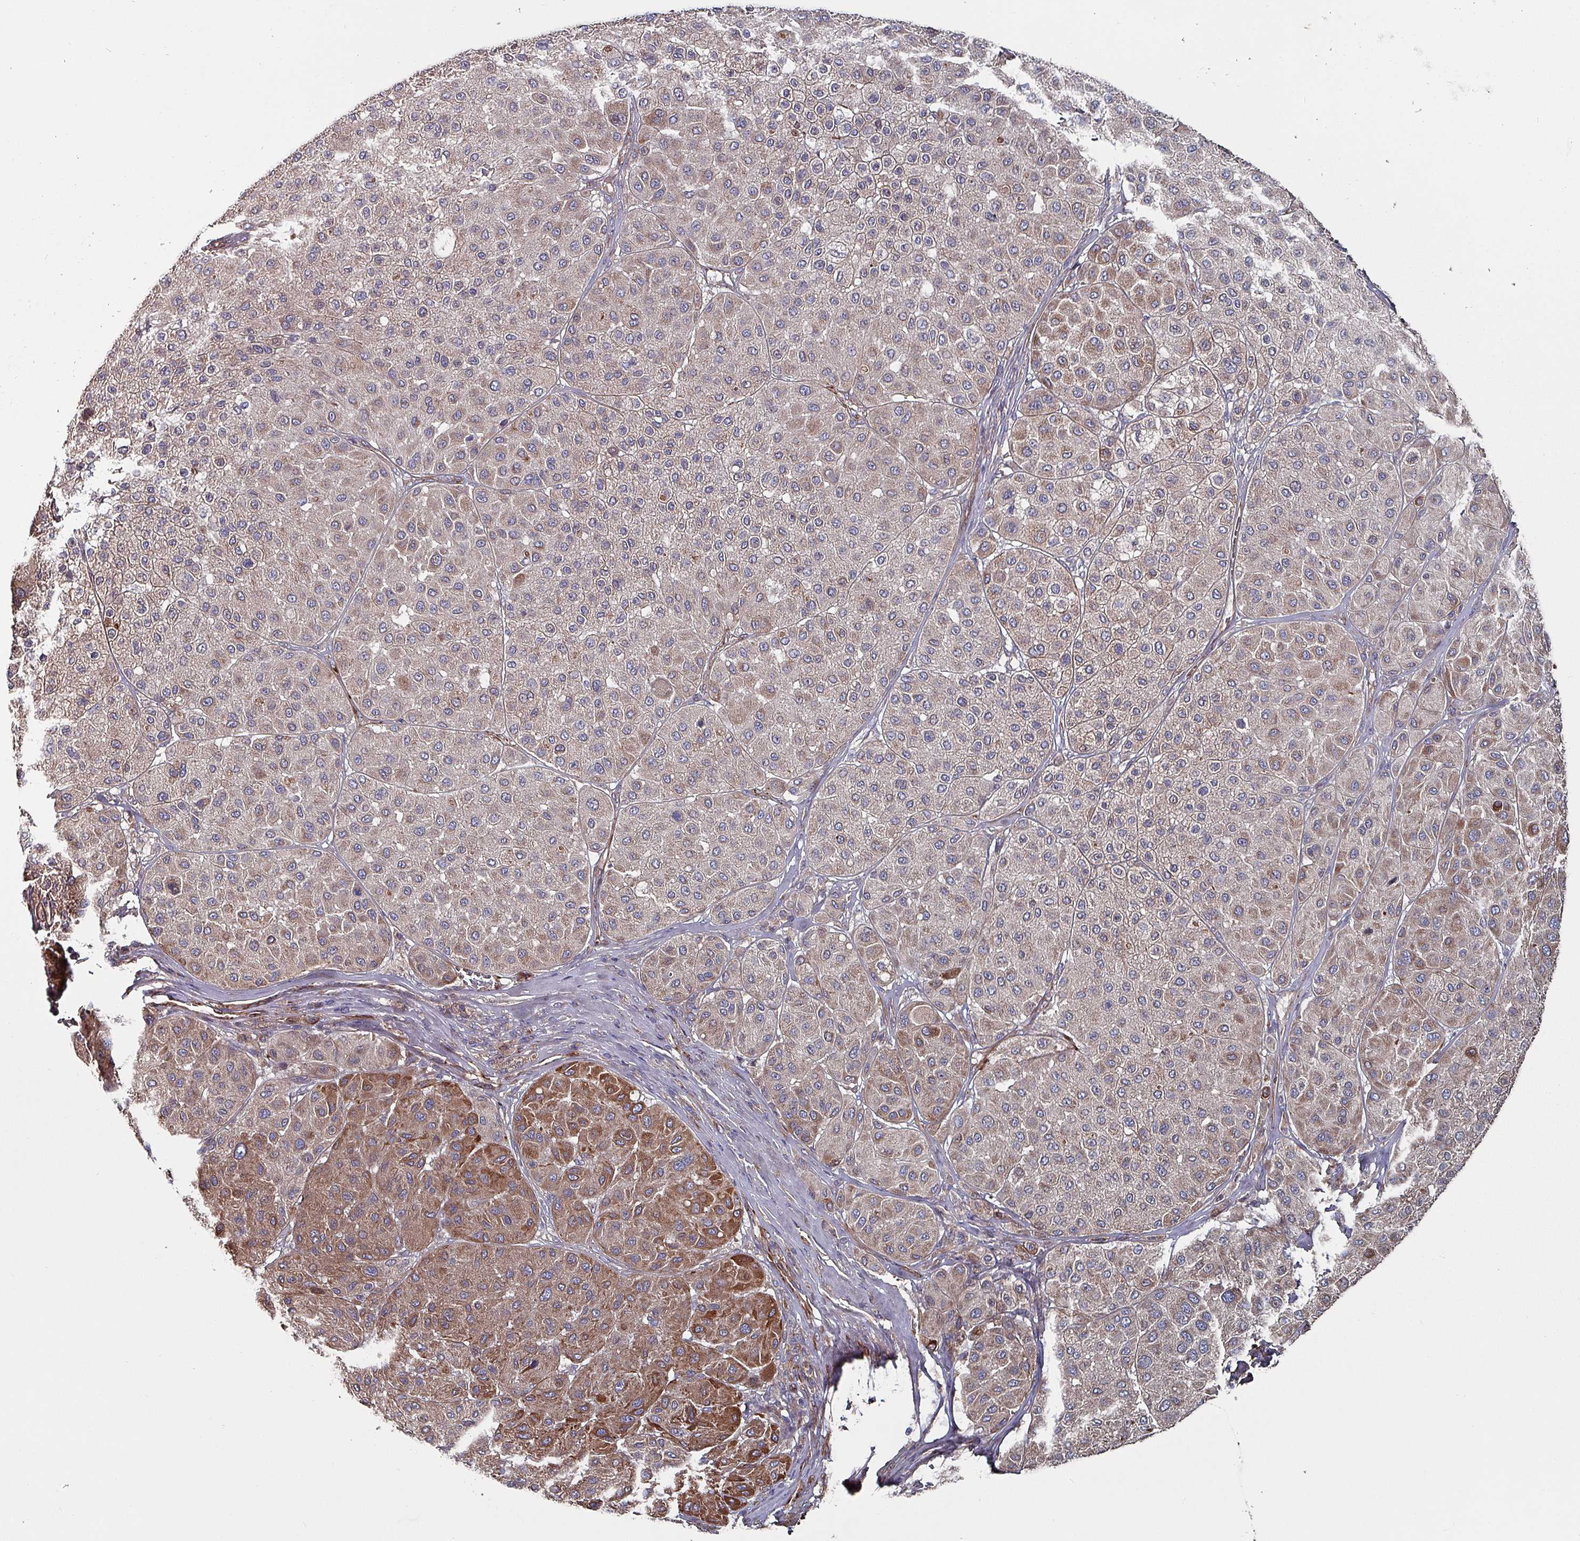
{"staining": {"intensity": "moderate", "quantity": "<25%", "location": "cytoplasmic/membranous"}, "tissue": "melanoma", "cell_type": "Tumor cells", "image_type": "cancer", "snomed": [{"axis": "morphology", "description": "Malignant melanoma, Metastatic site"}, {"axis": "topography", "description": "Smooth muscle"}], "caption": "This is an image of IHC staining of malignant melanoma (metastatic site), which shows moderate staining in the cytoplasmic/membranous of tumor cells.", "gene": "ANO10", "patient": {"sex": "male", "age": 41}}